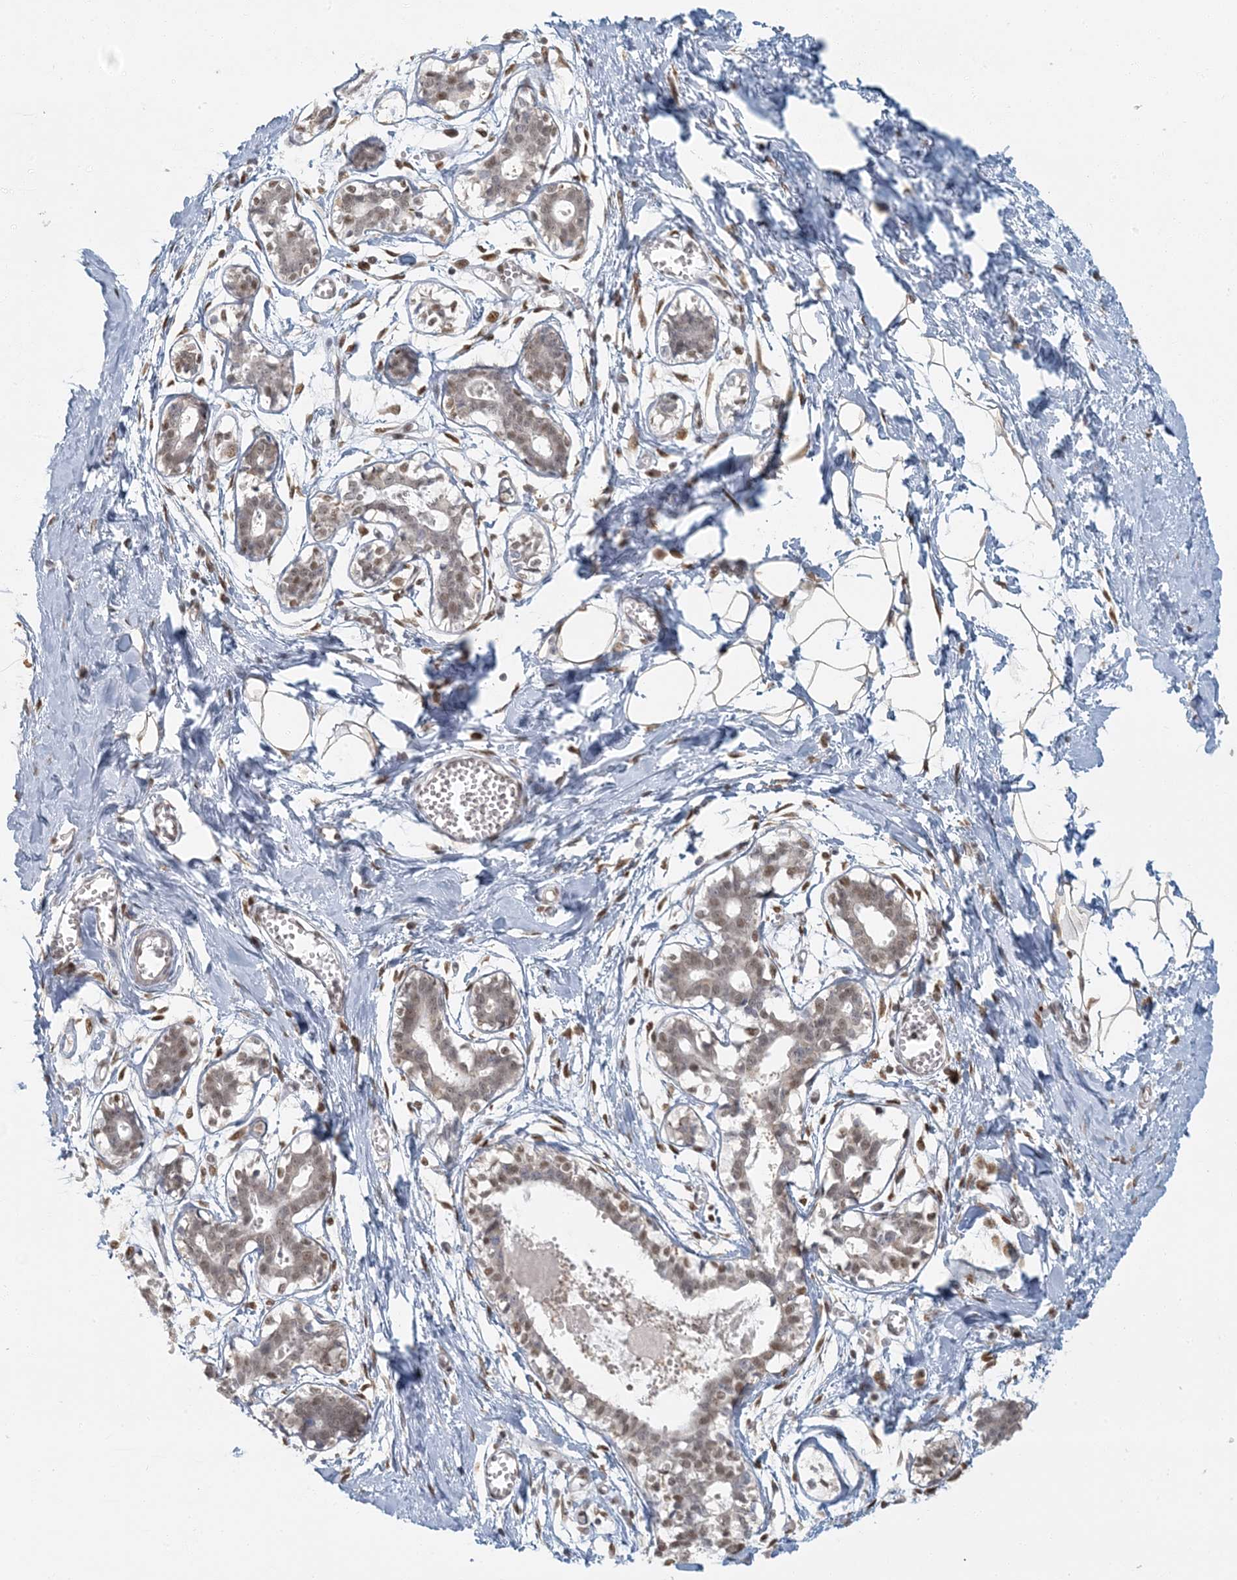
{"staining": {"intensity": "weak", "quantity": "25%-75%", "location": "cytoplasmic/membranous,nuclear"}, "tissue": "breast", "cell_type": "Adipocytes", "image_type": "normal", "snomed": [{"axis": "morphology", "description": "Normal tissue, NOS"}, {"axis": "topography", "description": "Breast"}], "caption": "Protein expression analysis of unremarkable breast demonstrates weak cytoplasmic/membranous,nuclear positivity in about 25%-75% of adipocytes. (DAB IHC with brightfield microscopy, high magnification).", "gene": "AK9", "patient": {"sex": "female", "age": 27}}